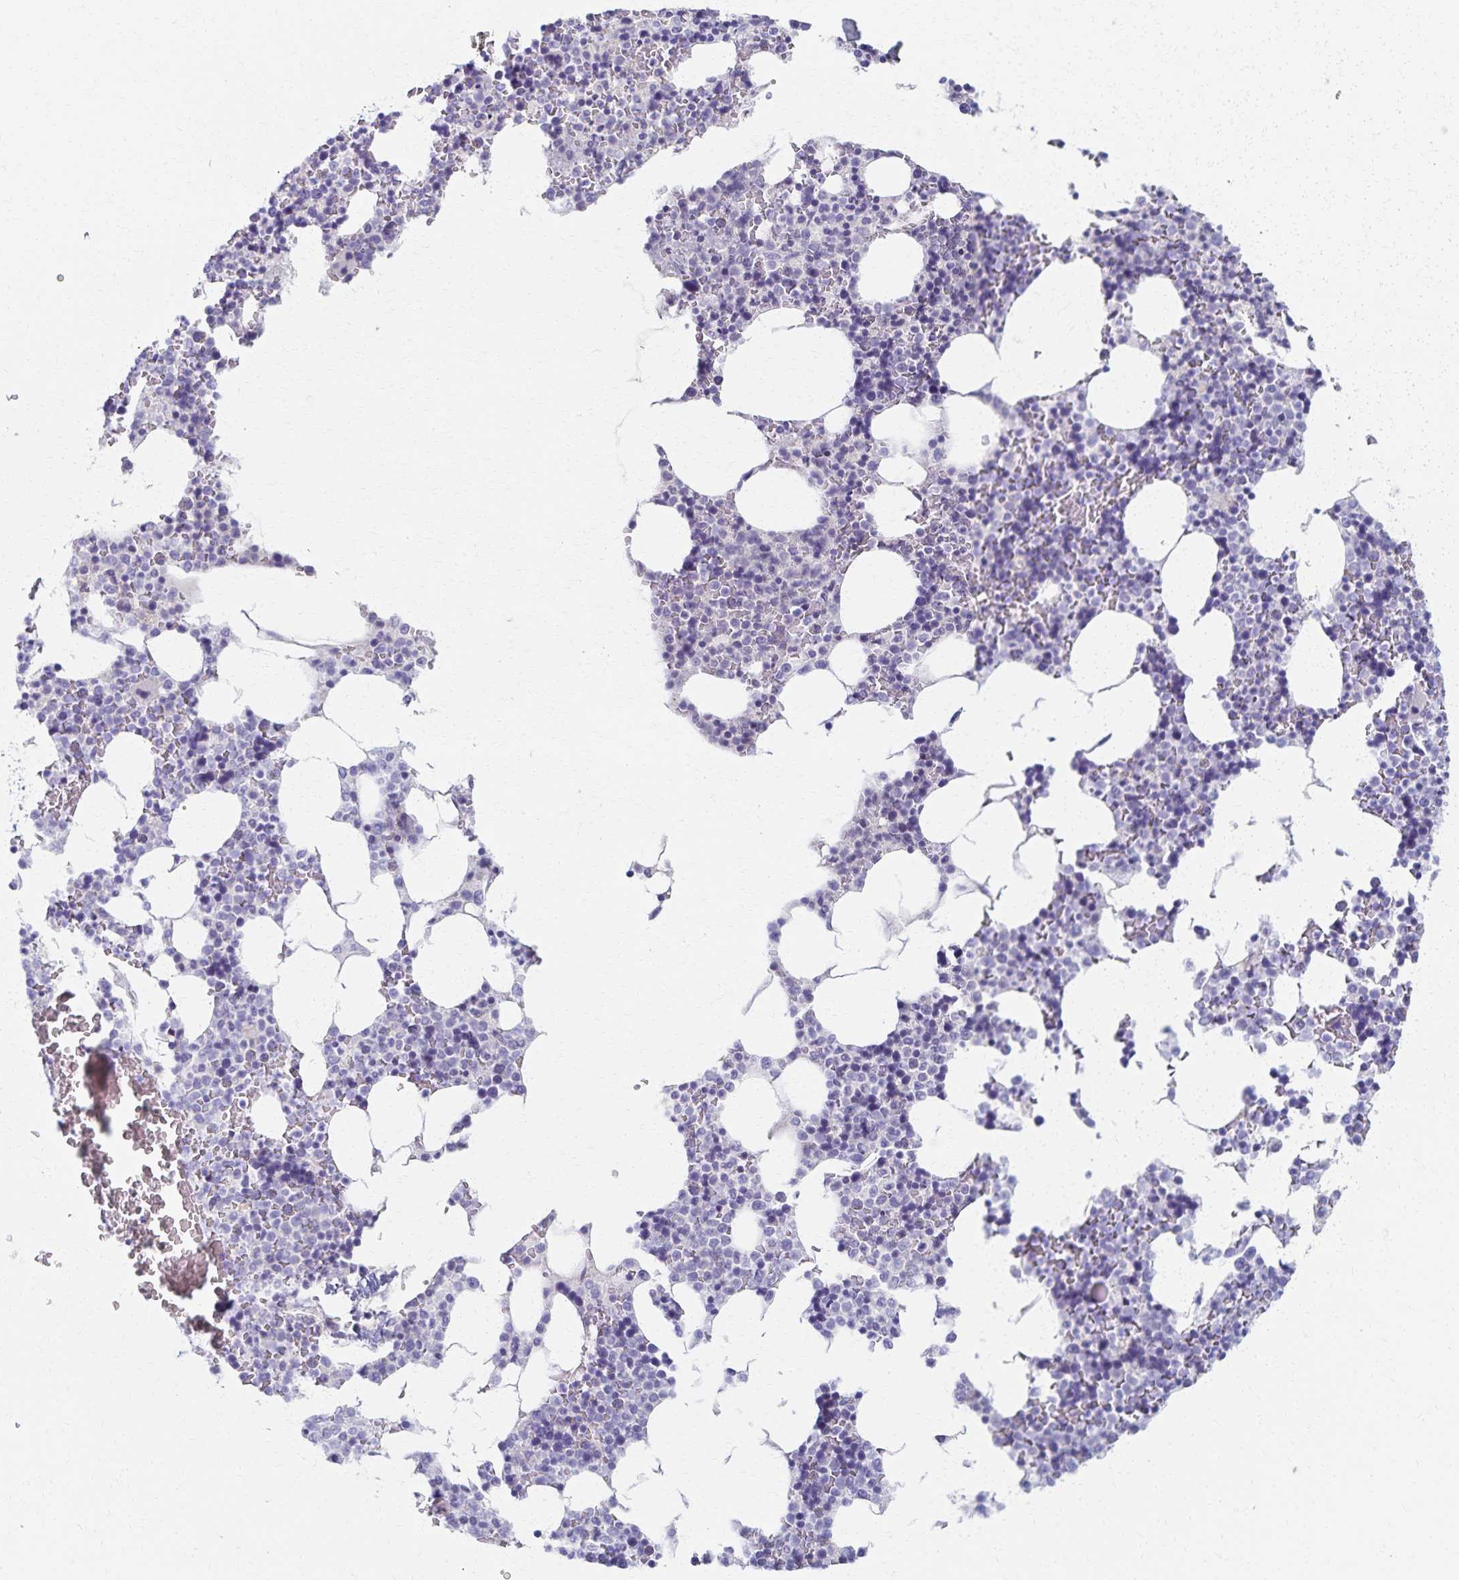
{"staining": {"intensity": "negative", "quantity": "none", "location": "none"}, "tissue": "bone marrow", "cell_type": "Hematopoietic cells", "image_type": "normal", "snomed": [{"axis": "morphology", "description": "Normal tissue, NOS"}, {"axis": "topography", "description": "Bone marrow"}], "caption": "Bone marrow stained for a protein using immunohistochemistry shows no staining hematopoietic cells.", "gene": "C2orf50", "patient": {"sex": "female", "age": 42}}